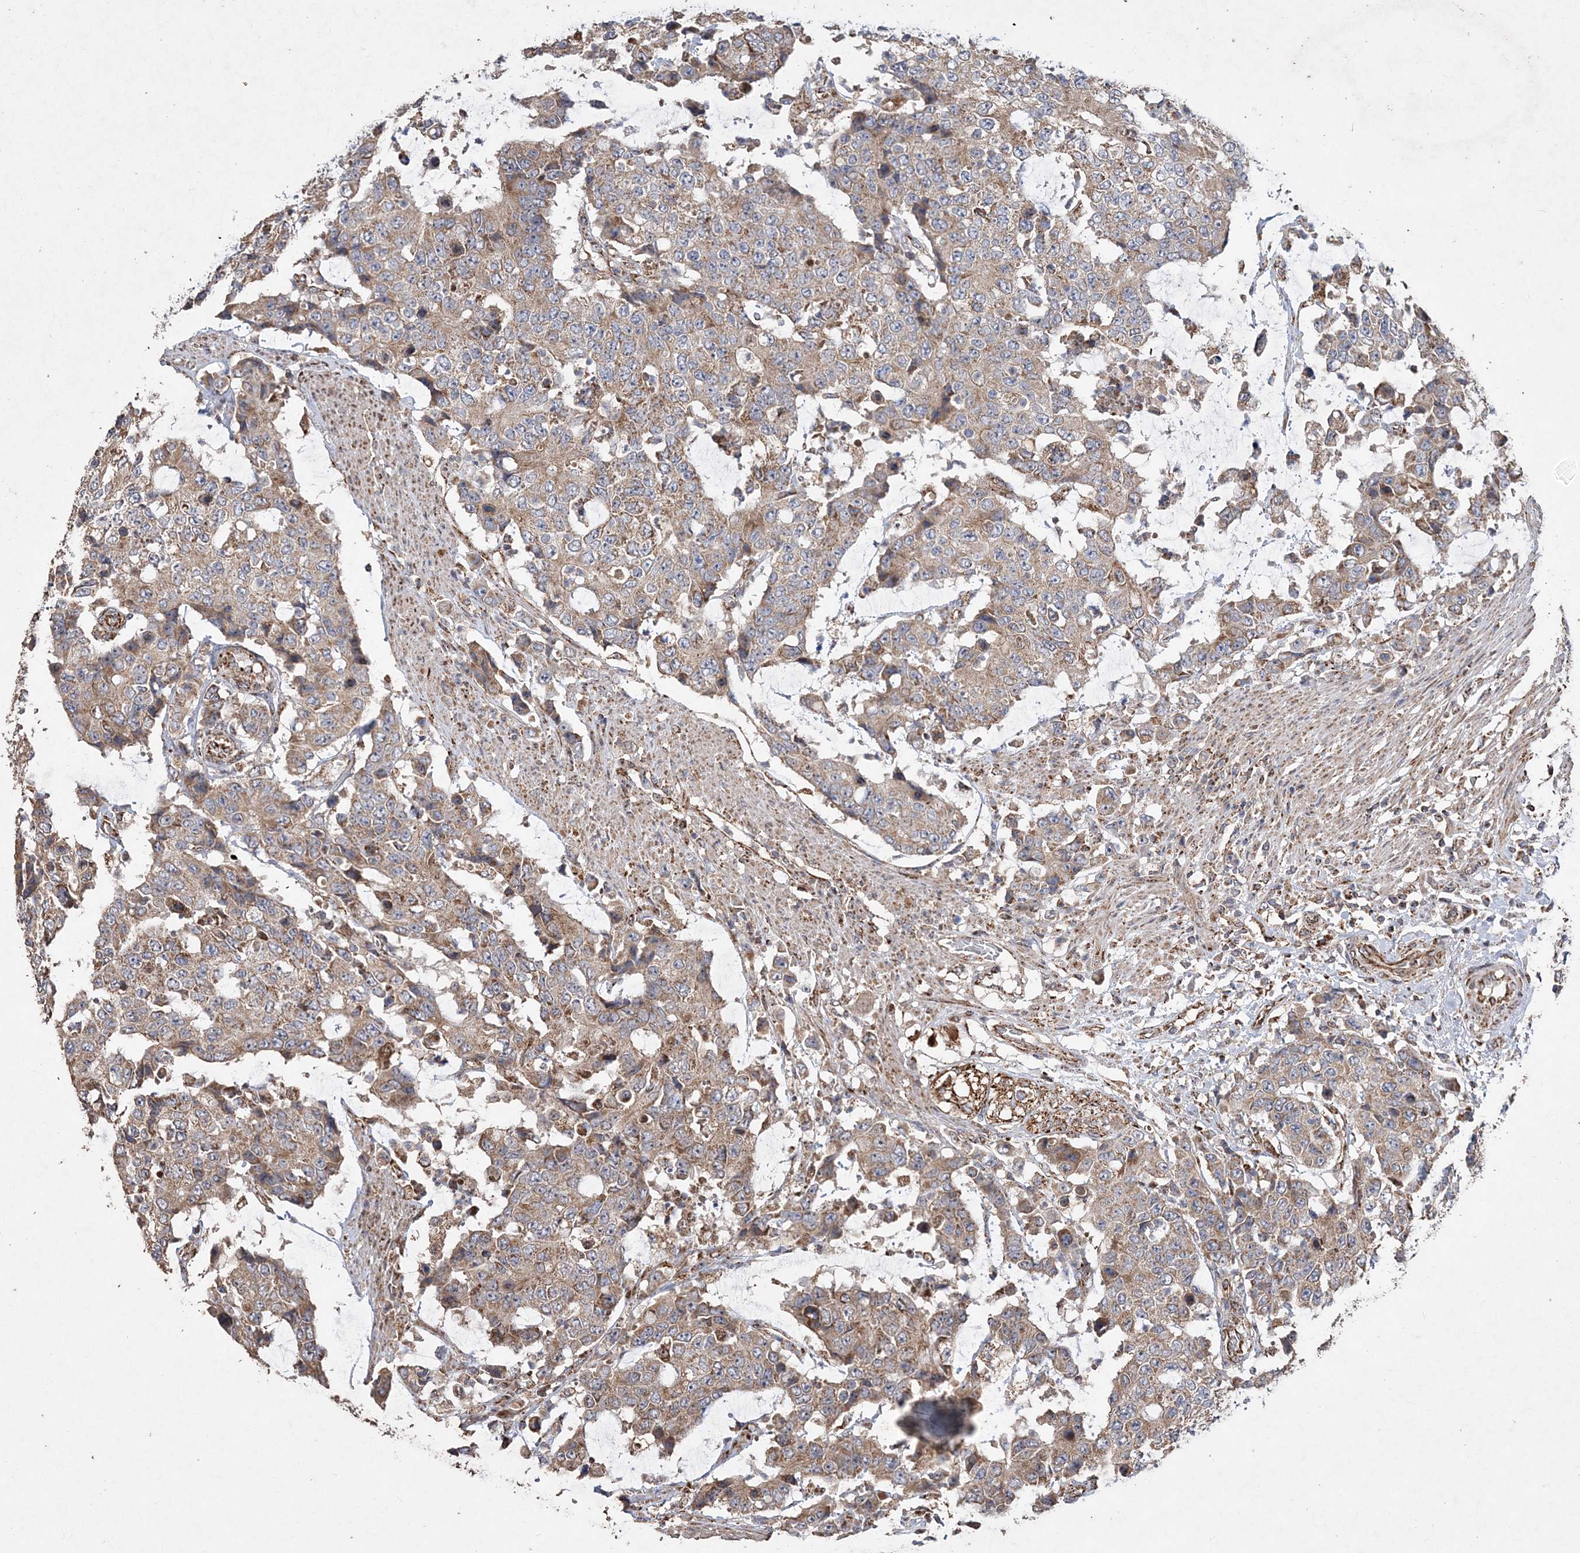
{"staining": {"intensity": "weak", "quantity": ">75%", "location": "cytoplasmic/membranous"}, "tissue": "colorectal cancer", "cell_type": "Tumor cells", "image_type": "cancer", "snomed": [{"axis": "morphology", "description": "Adenocarcinoma, NOS"}, {"axis": "topography", "description": "Colon"}], "caption": "Colorectal cancer (adenocarcinoma) stained with DAB (3,3'-diaminobenzidine) immunohistochemistry exhibits low levels of weak cytoplasmic/membranous positivity in approximately >75% of tumor cells.", "gene": "POC5", "patient": {"sex": "female", "age": 86}}